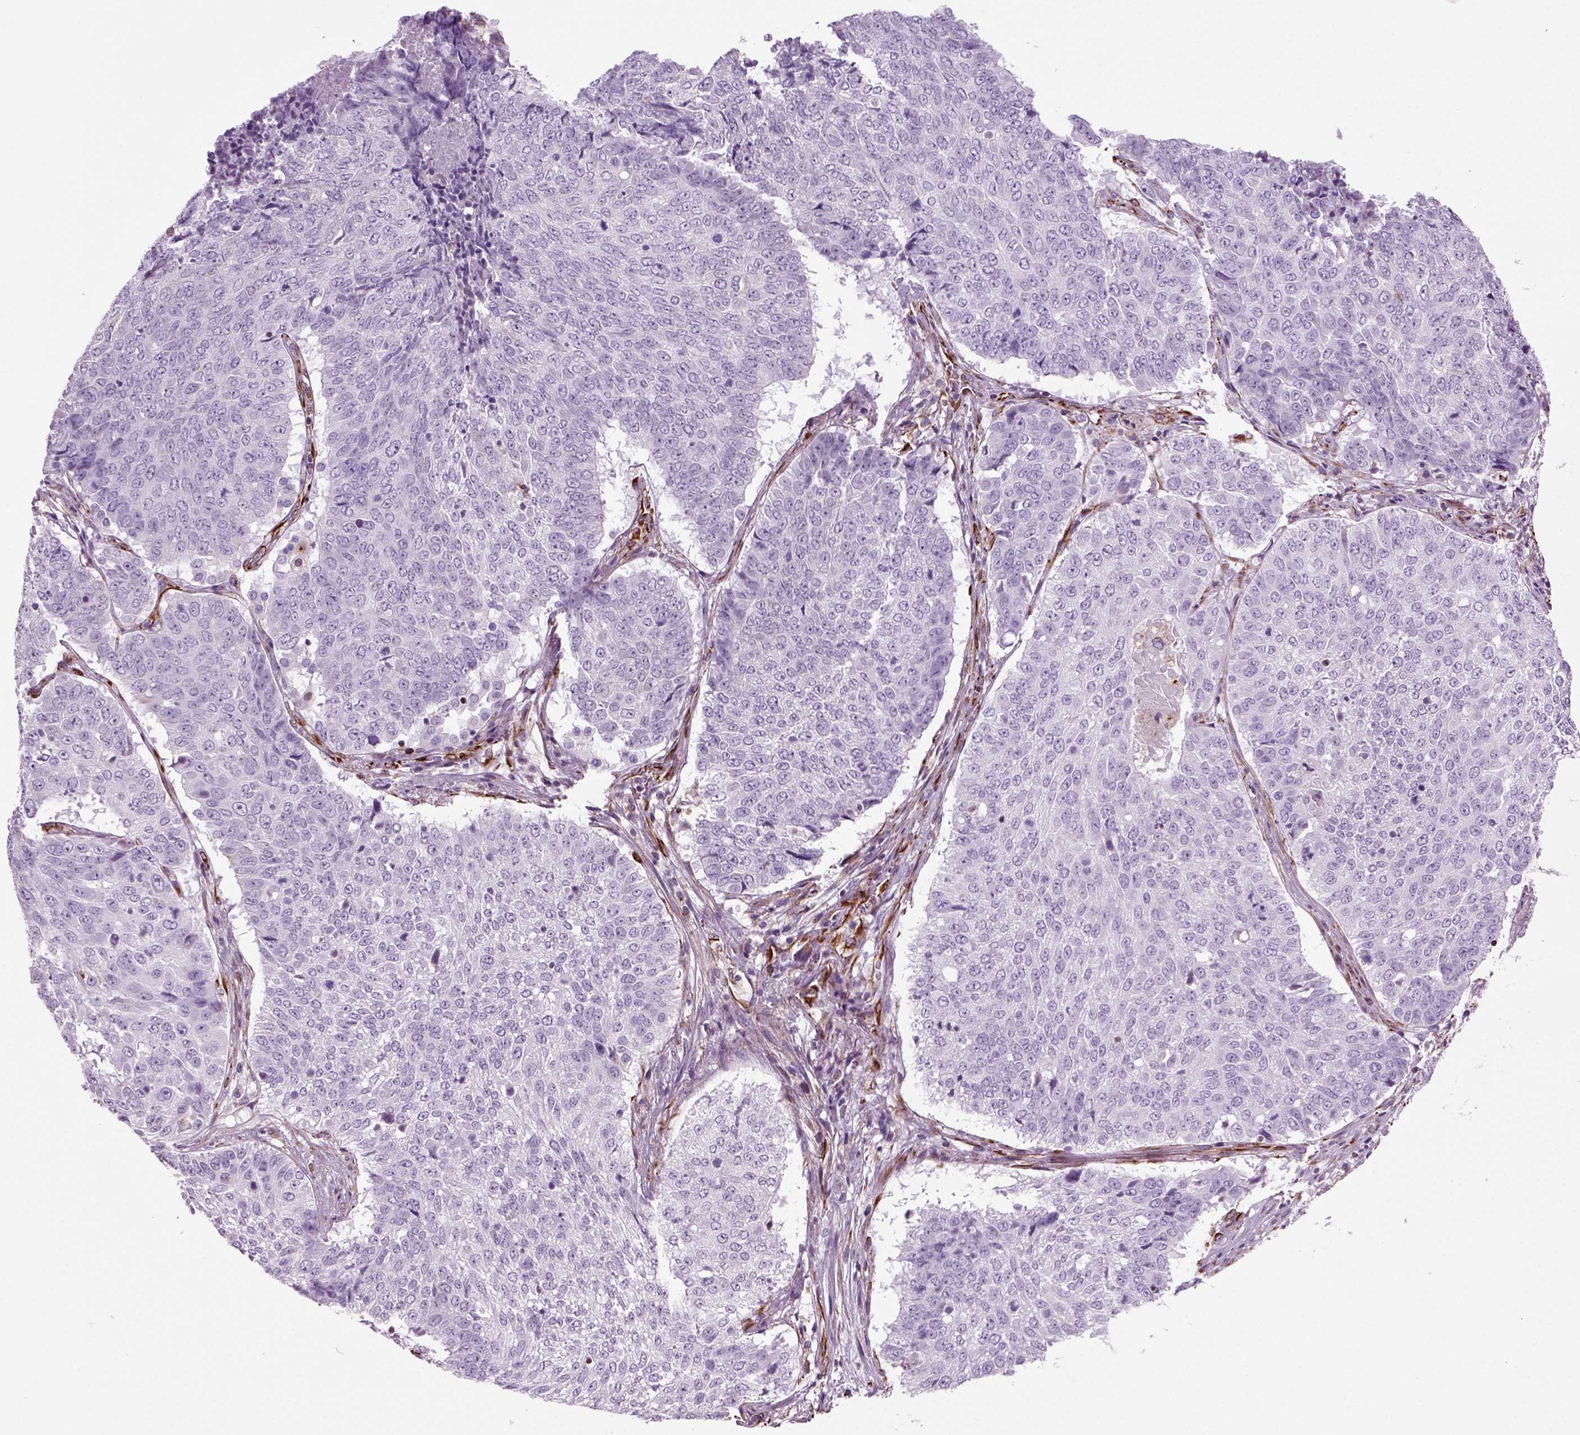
{"staining": {"intensity": "negative", "quantity": "none", "location": "none"}, "tissue": "lung cancer", "cell_type": "Tumor cells", "image_type": "cancer", "snomed": [{"axis": "morphology", "description": "Squamous cell carcinoma, NOS"}, {"axis": "topography", "description": "Lung"}], "caption": "Immunohistochemistry (IHC) of human lung squamous cell carcinoma displays no staining in tumor cells.", "gene": "ACER3", "patient": {"sex": "male", "age": 64}}